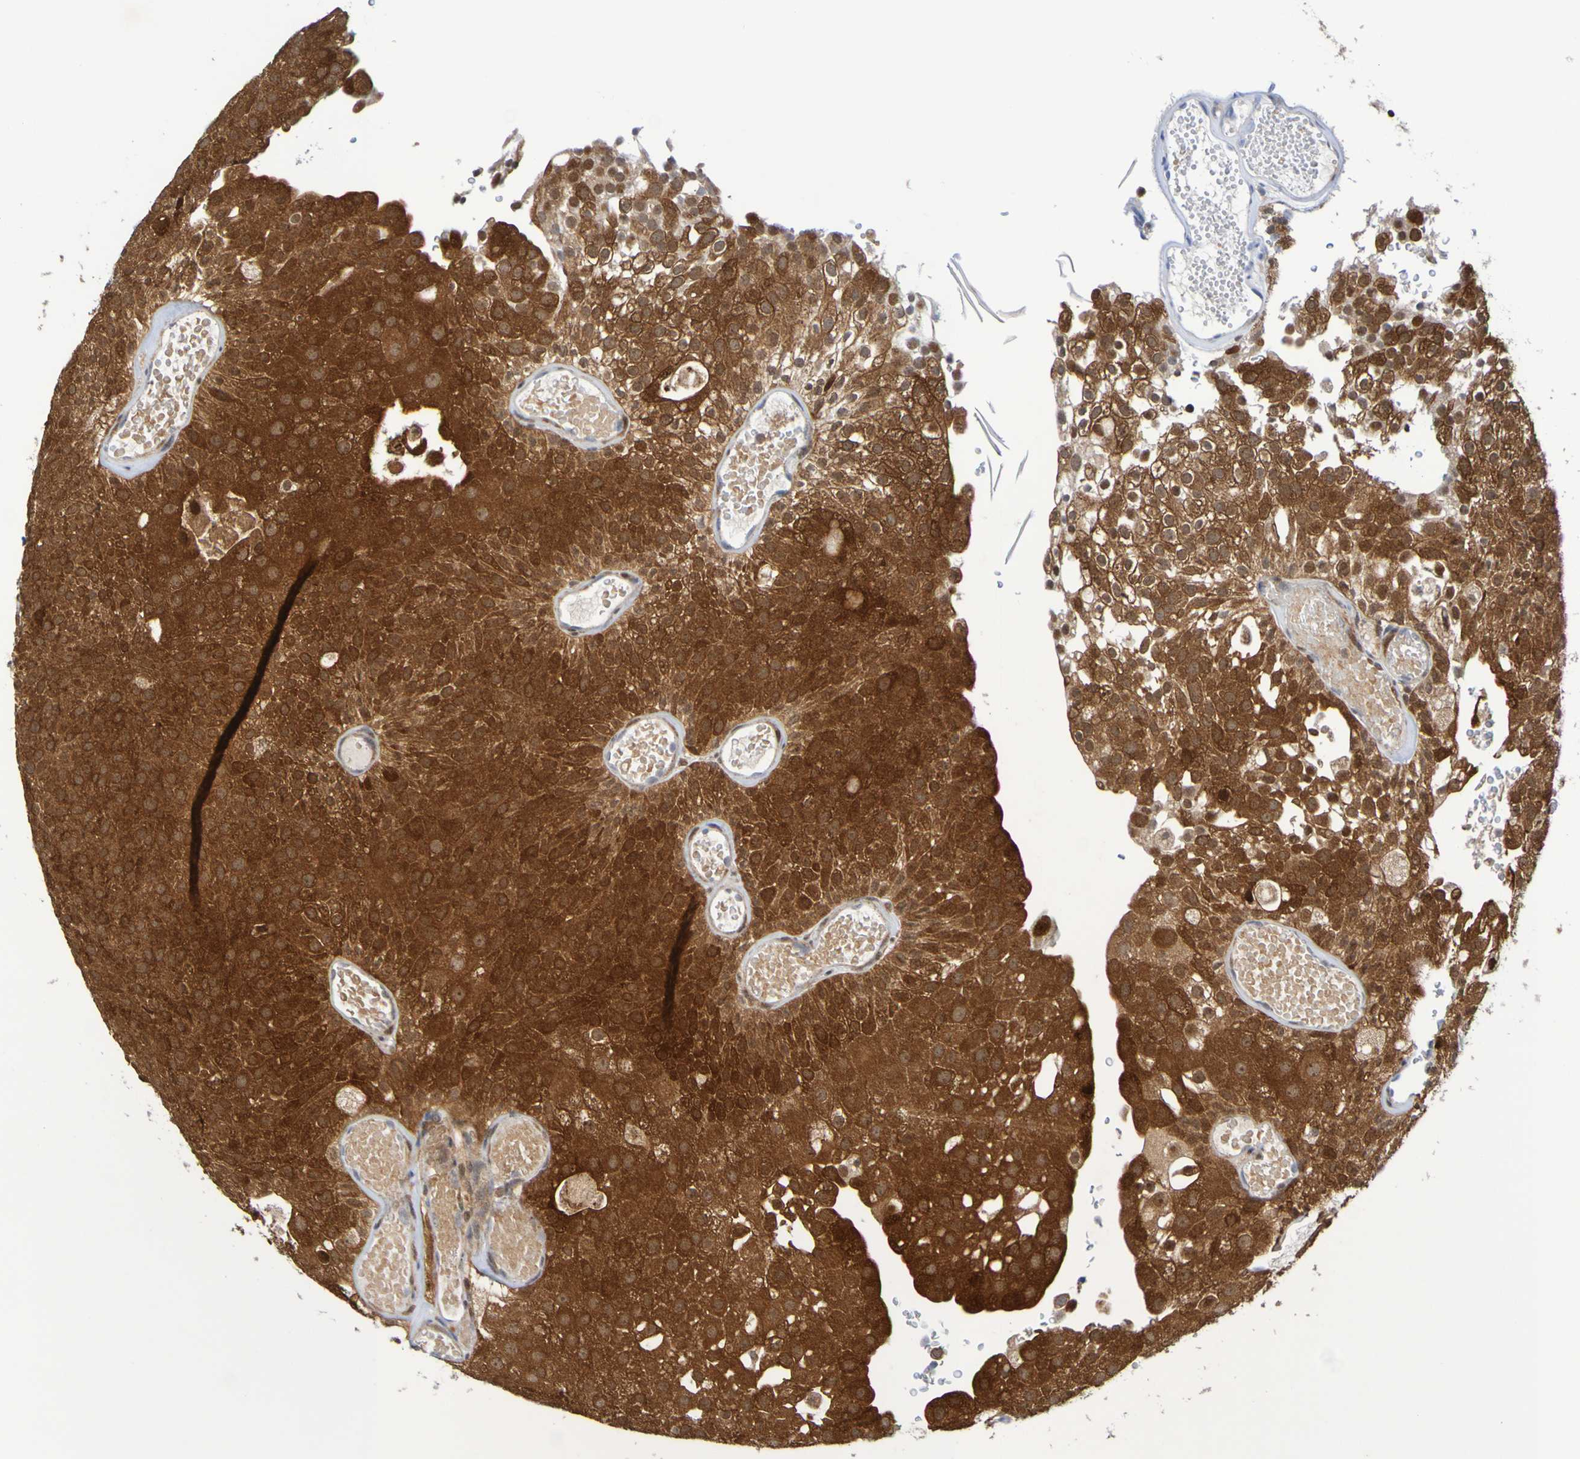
{"staining": {"intensity": "strong", "quantity": ">75%", "location": "cytoplasmic/membranous"}, "tissue": "urothelial cancer", "cell_type": "Tumor cells", "image_type": "cancer", "snomed": [{"axis": "morphology", "description": "Urothelial carcinoma, Low grade"}, {"axis": "topography", "description": "Urinary bladder"}], "caption": "IHC micrograph of urothelial carcinoma (low-grade) stained for a protein (brown), which displays high levels of strong cytoplasmic/membranous expression in approximately >75% of tumor cells.", "gene": "ATIC", "patient": {"sex": "male", "age": 78}}